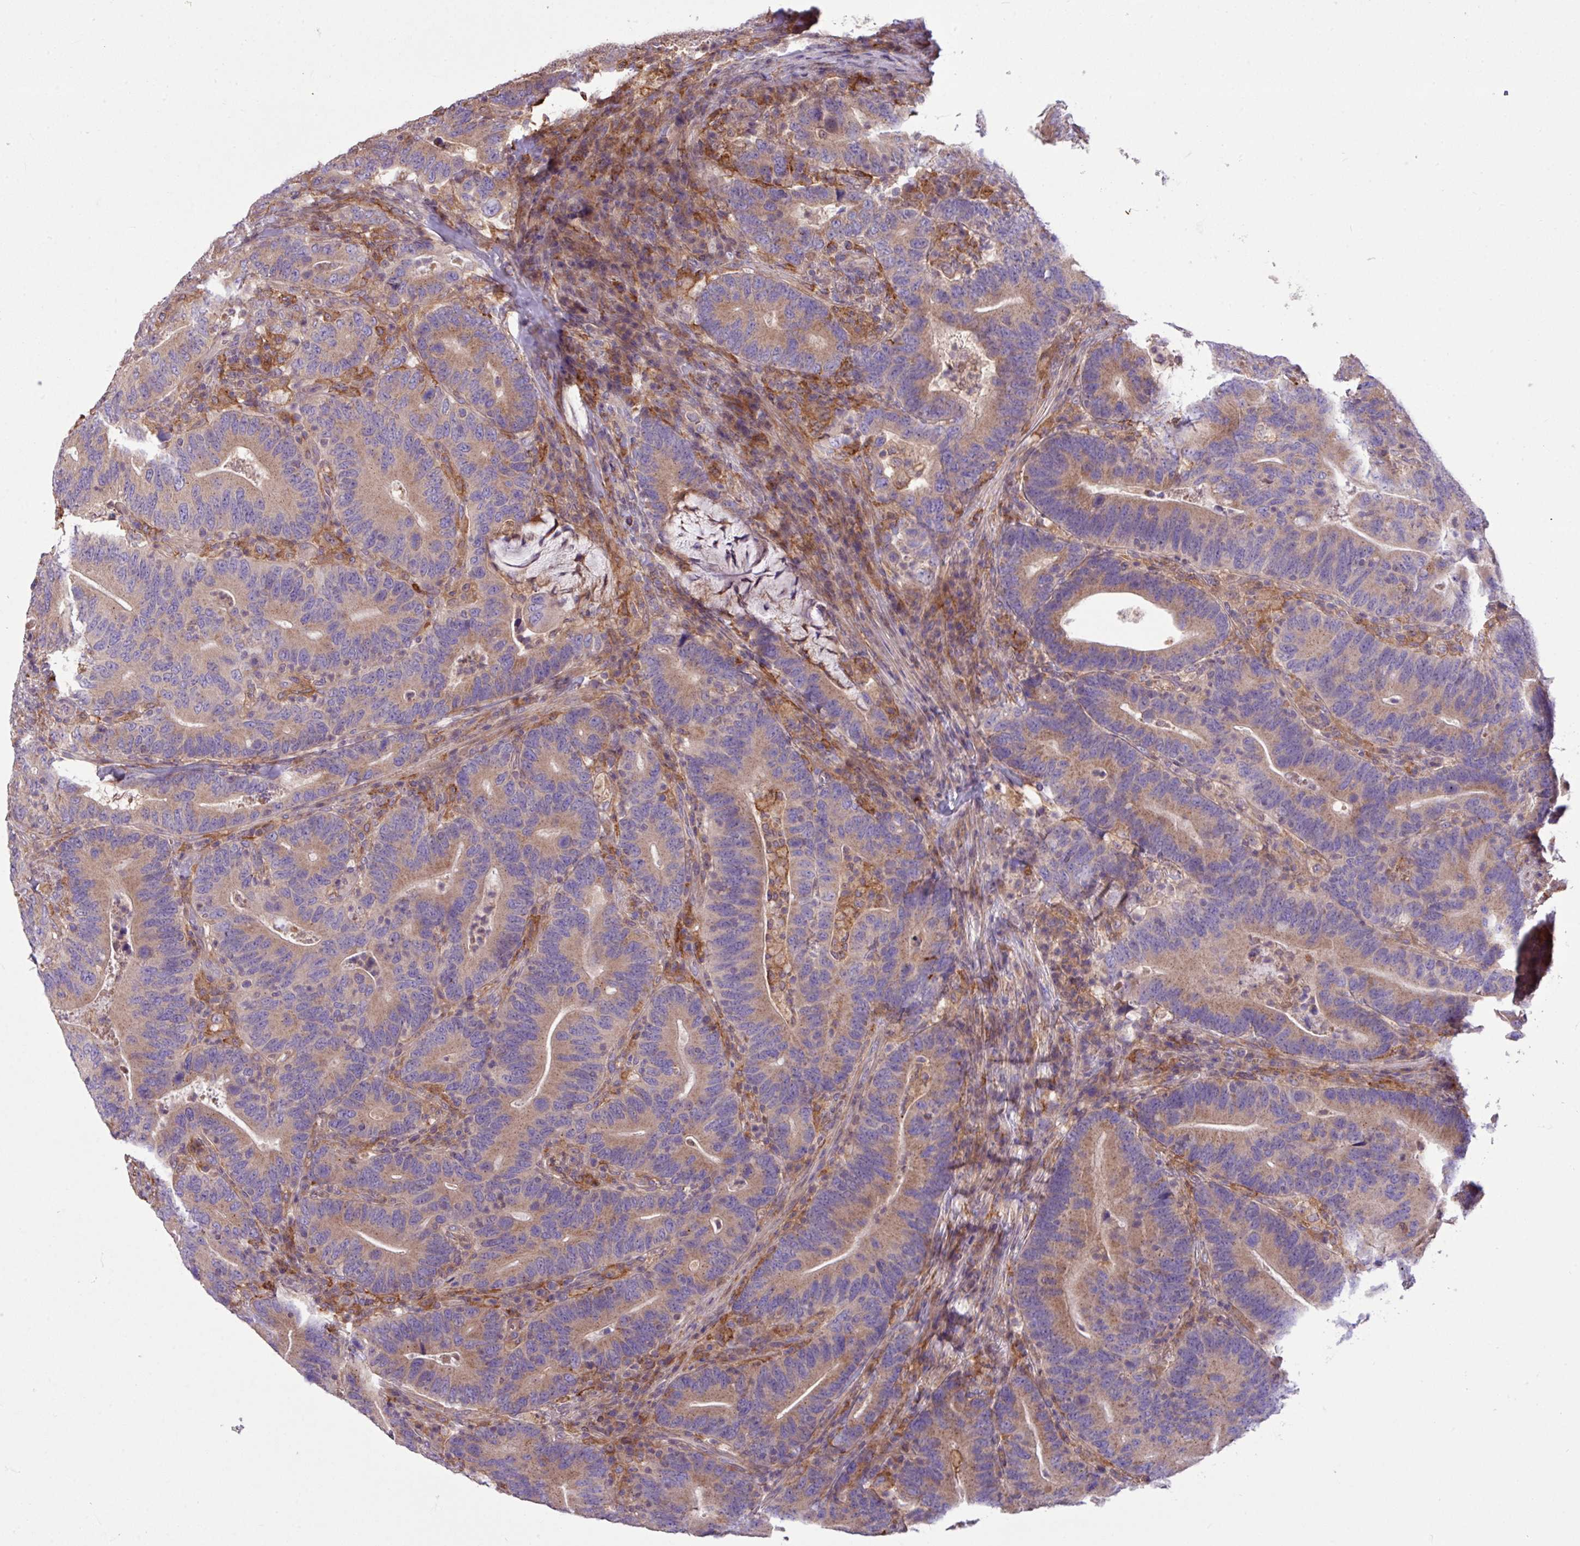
{"staining": {"intensity": "weak", "quantity": ">75%", "location": "cytoplasmic/membranous"}, "tissue": "colorectal cancer", "cell_type": "Tumor cells", "image_type": "cancer", "snomed": [{"axis": "morphology", "description": "Adenocarcinoma, NOS"}, {"axis": "topography", "description": "Colon"}], "caption": "Weak cytoplasmic/membranous expression for a protein is present in approximately >75% of tumor cells of colorectal cancer (adenocarcinoma) using immunohistochemistry.", "gene": "ARHGEF25", "patient": {"sex": "female", "age": 66}}